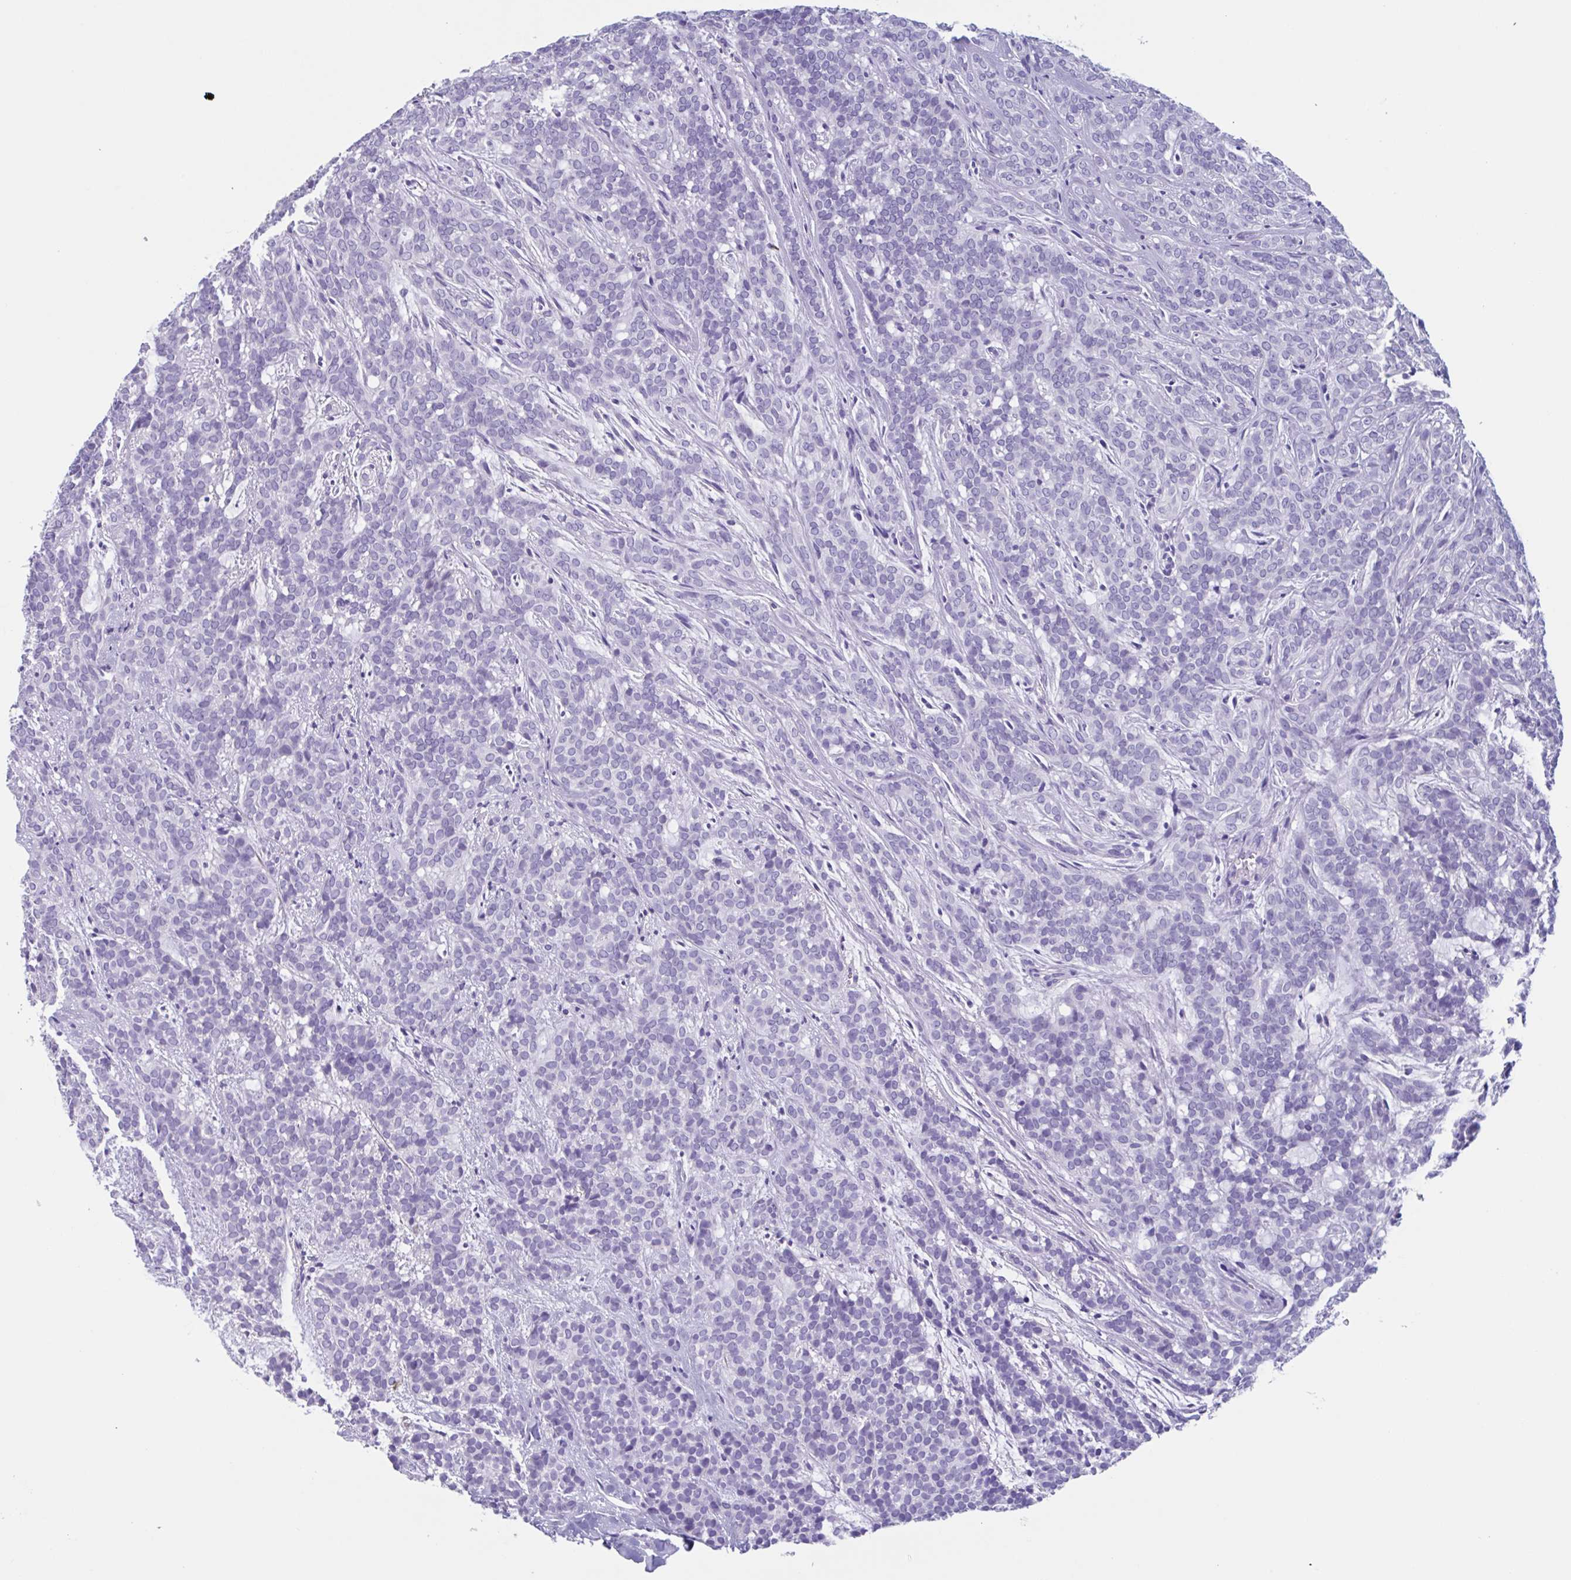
{"staining": {"intensity": "negative", "quantity": "none", "location": "none"}, "tissue": "head and neck cancer", "cell_type": "Tumor cells", "image_type": "cancer", "snomed": [{"axis": "morphology", "description": "Normal tissue, NOS"}, {"axis": "morphology", "description": "Adenocarcinoma, NOS"}, {"axis": "topography", "description": "Oral tissue"}, {"axis": "topography", "description": "Head-Neck"}], "caption": "Immunohistochemistry (IHC) micrograph of human head and neck adenocarcinoma stained for a protein (brown), which exhibits no expression in tumor cells. (Brightfield microscopy of DAB IHC at high magnification).", "gene": "USP35", "patient": {"sex": "female", "age": 57}}